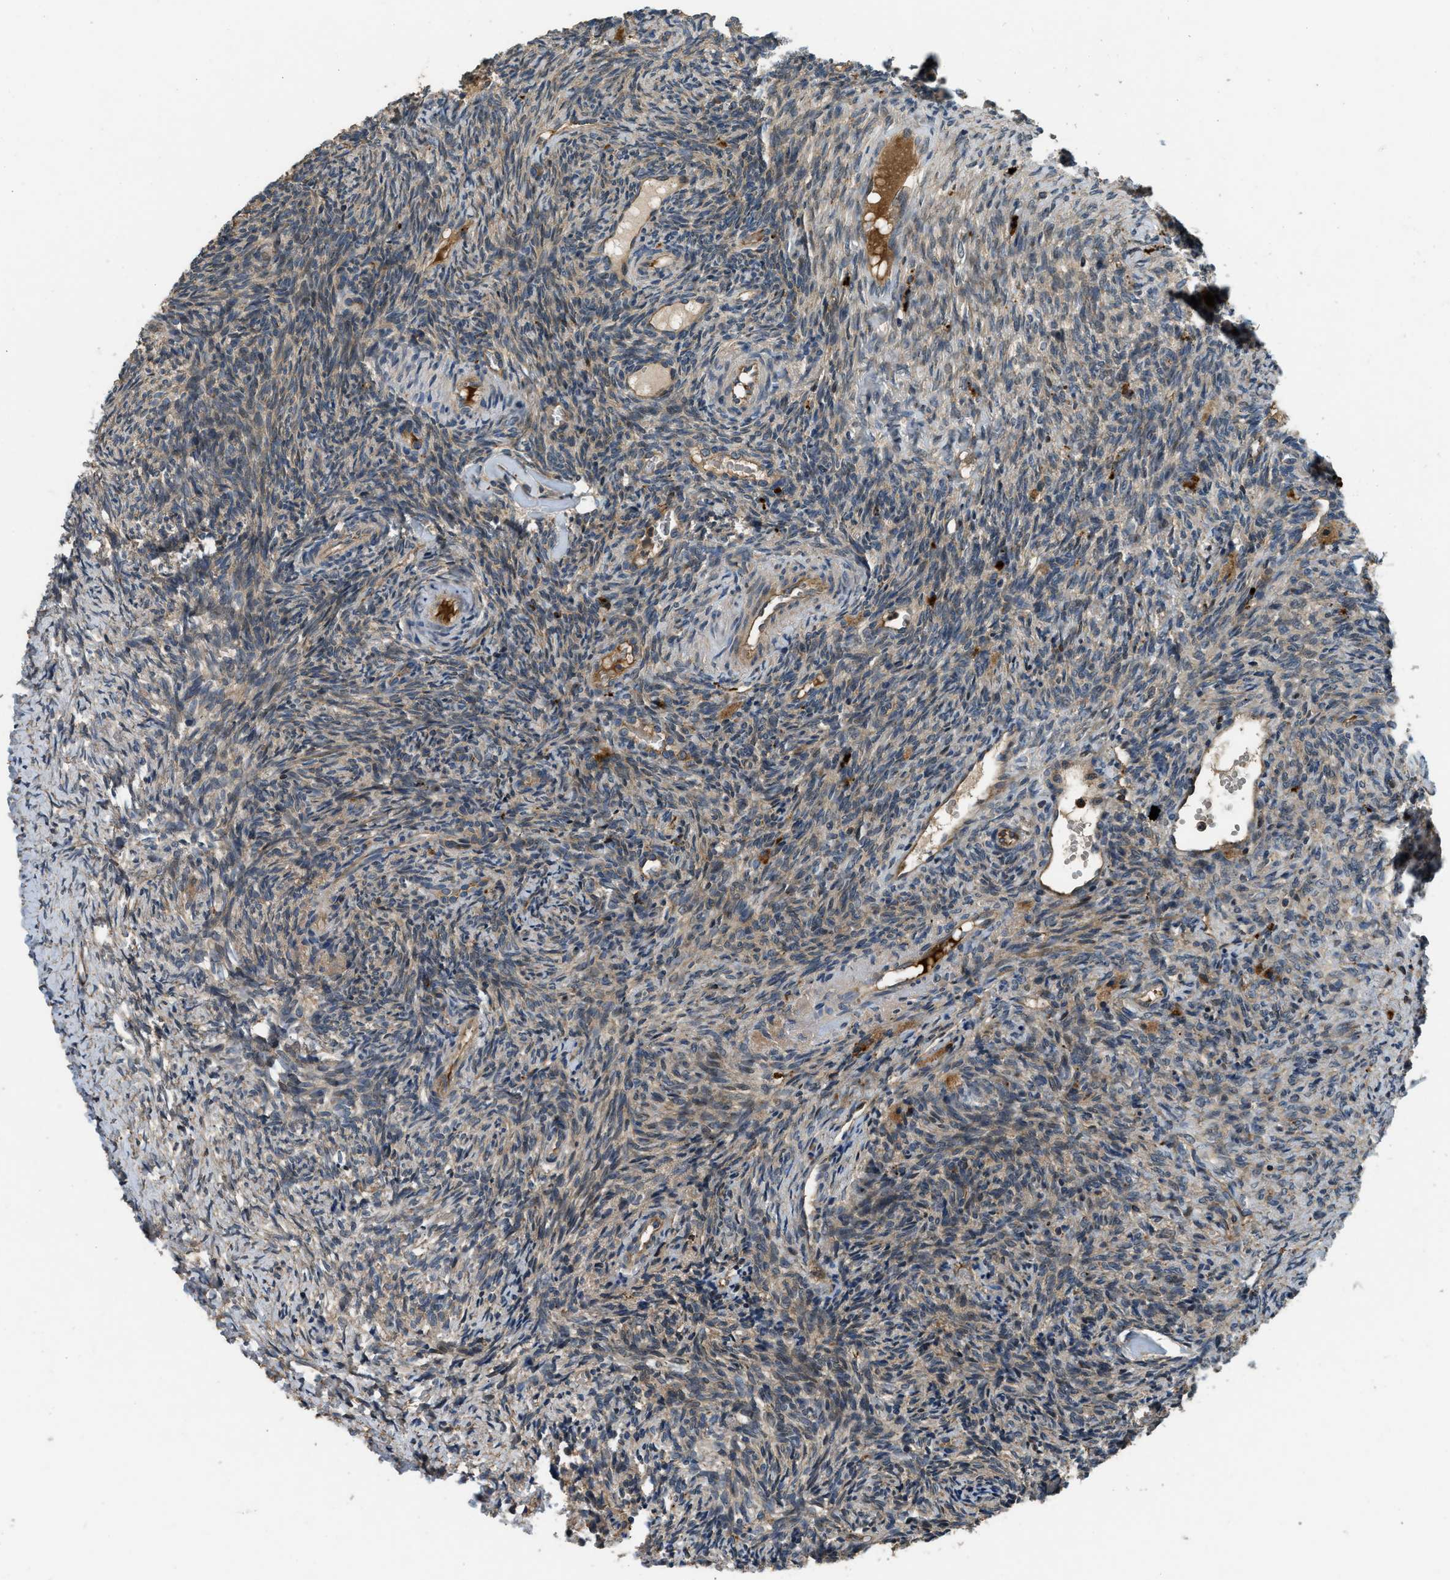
{"staining": {"intensity": "moderate", "quantity": "25%-75%", "location": "cytoplasmic/membranous"}, "tissue": "ovary", "cell_type": "Follicle cells", "image_type": "normal", "snomed": [{"axis": "morphology", "description": "Normal tissue, NOS"}, {"axis": "topography", "description": "Ovary"}], "caption": "Immunohistochemistry of unremarkable human ovary exhibits medium levels of moderate cytoplasmic/membranous staining in about 25%-75% of follicle cells.", "gene": "GGH", "patient": {"sex": "female", "age": 41}}